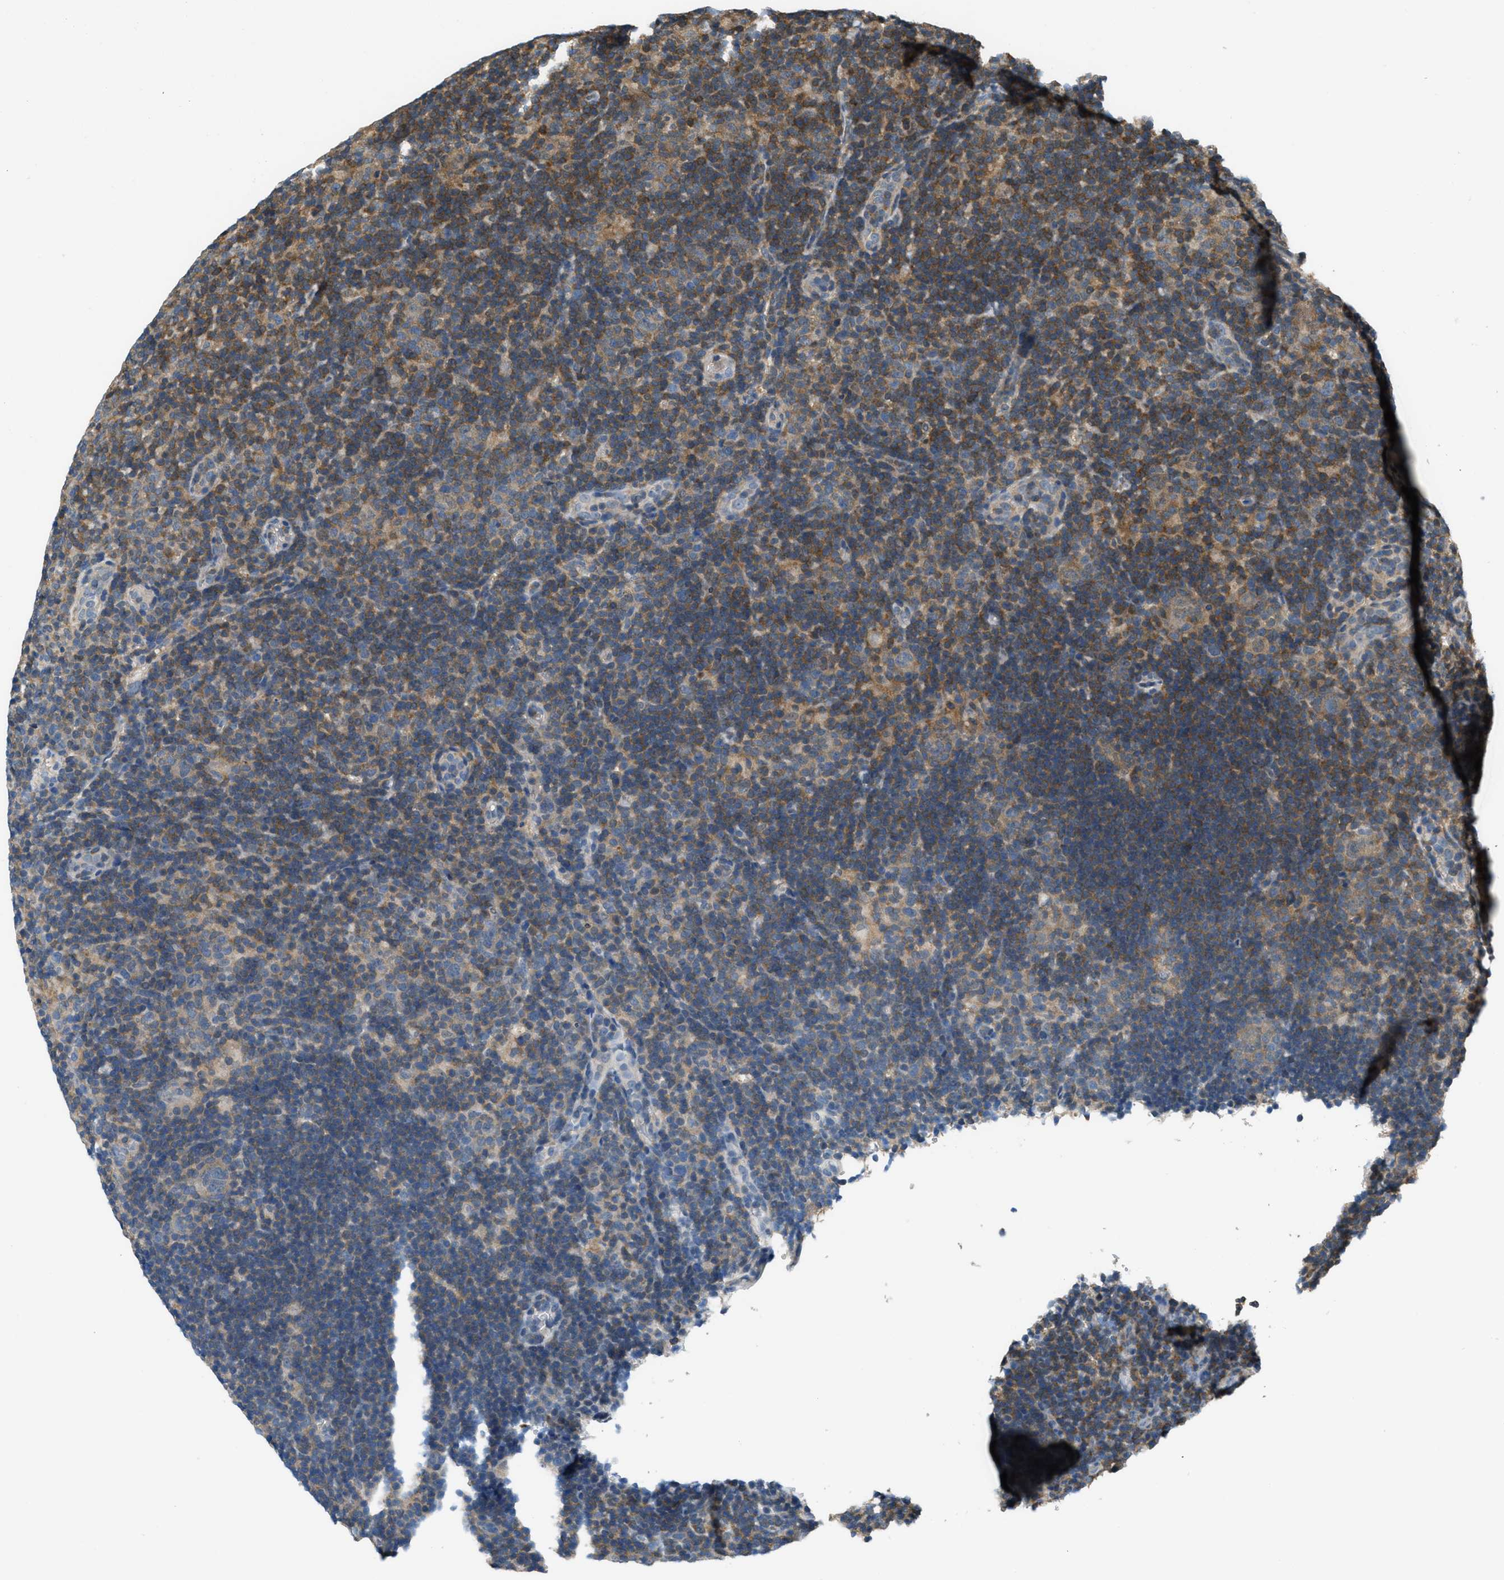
{"staining": {"intensity": "weak", "quantity": "<25%", "location": "cytoplasmic/membranous"}, "tissue": "lymphoma", "cell_type": "Tumor cells", "image_type": "cancer", "snomed": [{"axis": "morphology", "description": "Hodgkin's disease, NOS"}, {"axis": "topography", "description": "Lymph node"}], "caption": "The histopathology image exhibits no staining of tumor cells in Hodgkin's disease. (Stains: DAB IHC with hematoxylin counter stain, Microscopy: brightfield microscopy at high magnification).", "gene": "PIP5K1C", "patient": {"sex": "female", "age": 57}}